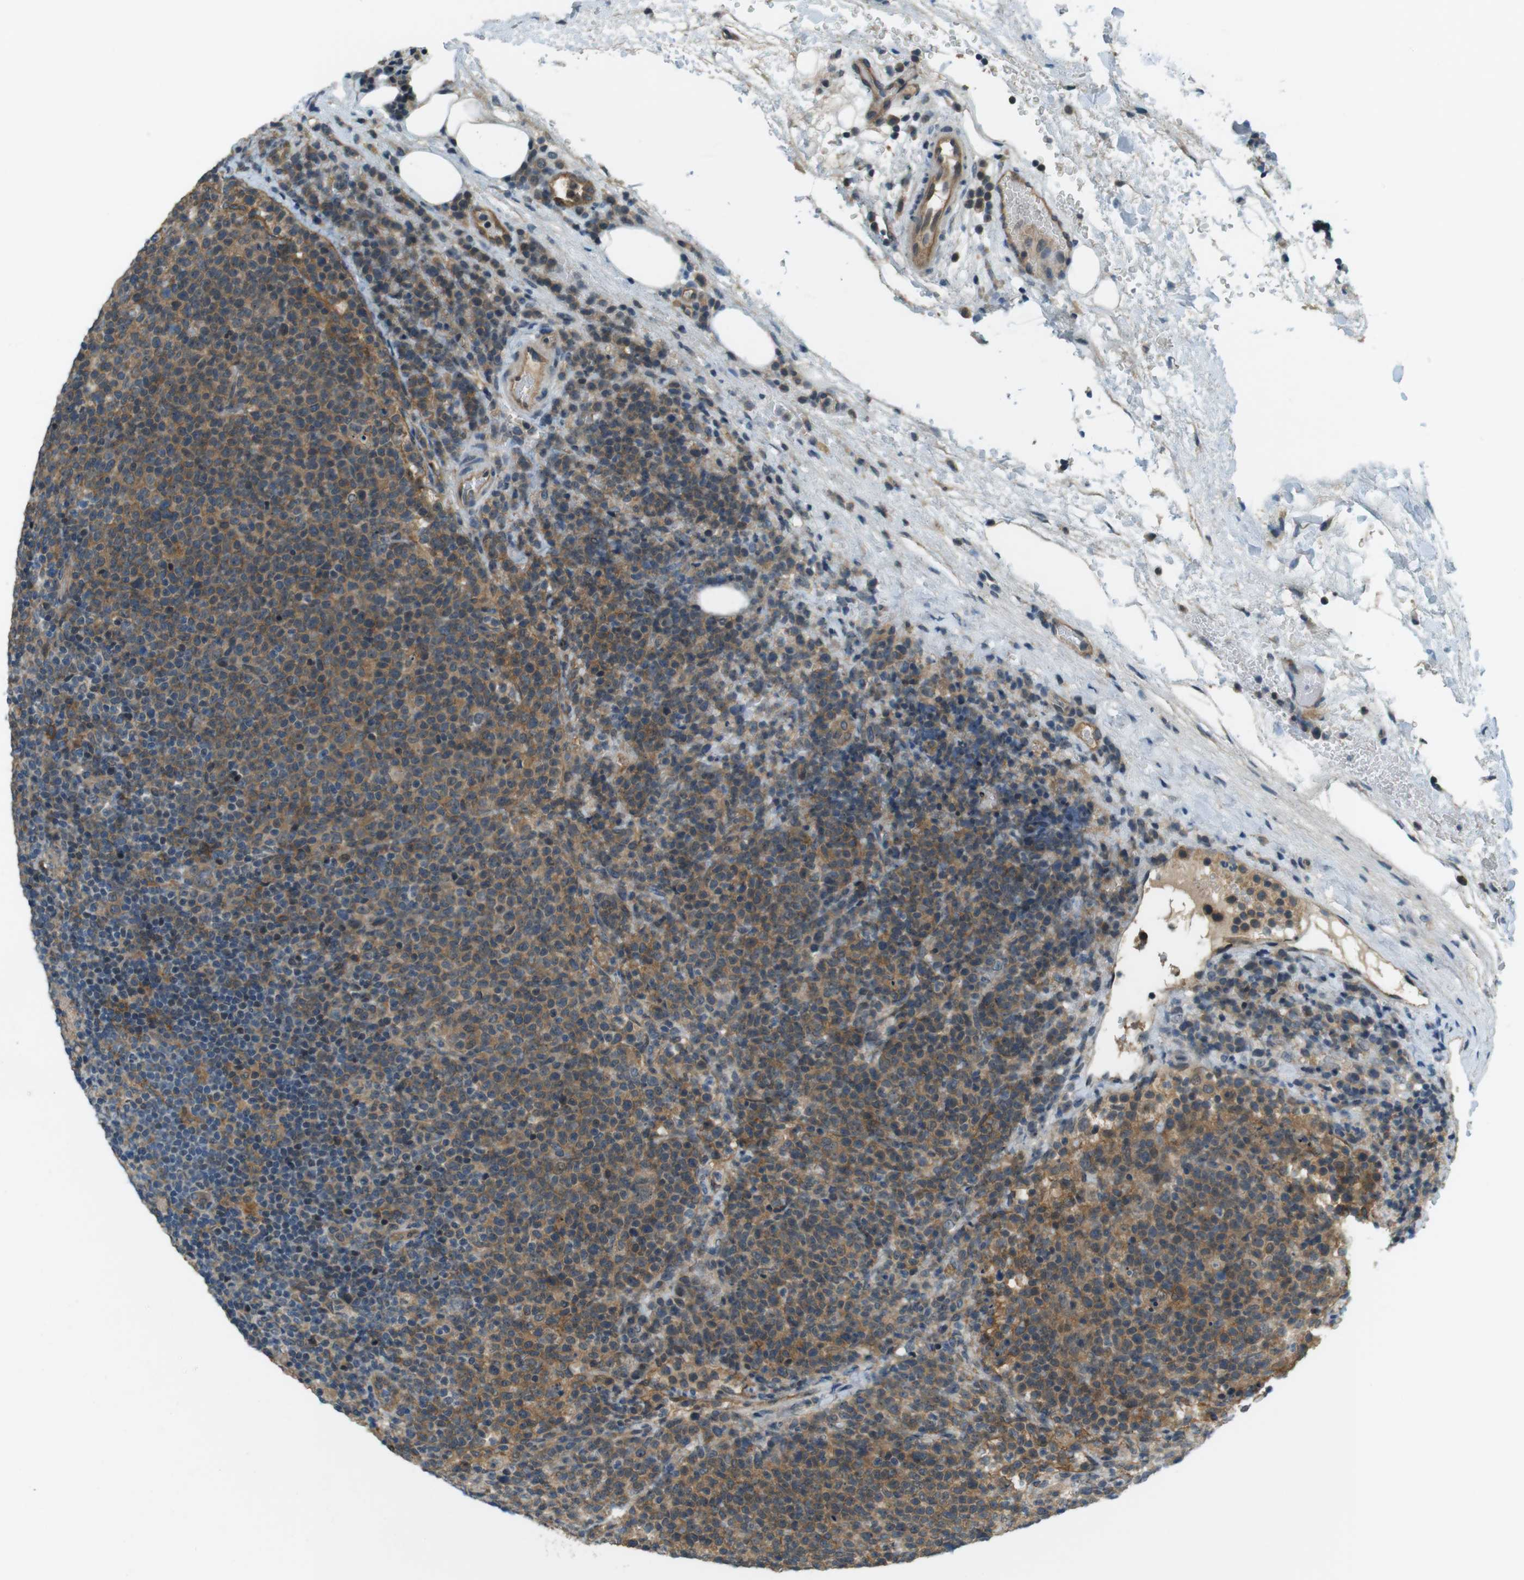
{"staining": {"intensity": "moderate", "quantity": "25%-75%", "location": "cytoplasmic/membranous"}, "tissue": "lymphoma", "cell_type": "Tumor cells", "image_type": "cancer", "snomed": [{"axis": "morphology", "description": "Malignant lymphoma, non-Hodgkin's type, High grade"}, {"axis": "topography", "description": "Lymph node"}], "caption": "Moderate cytoplasmic/membranous protein positivity is appreciated in approximately 25%-75% of tumor cells in high-grade malignant lymphoma, non-Hodgkin's type. Nuclei are stained in blue.", "gene": "TIAM2", "patient": {"sex": "male", "age": 61}}